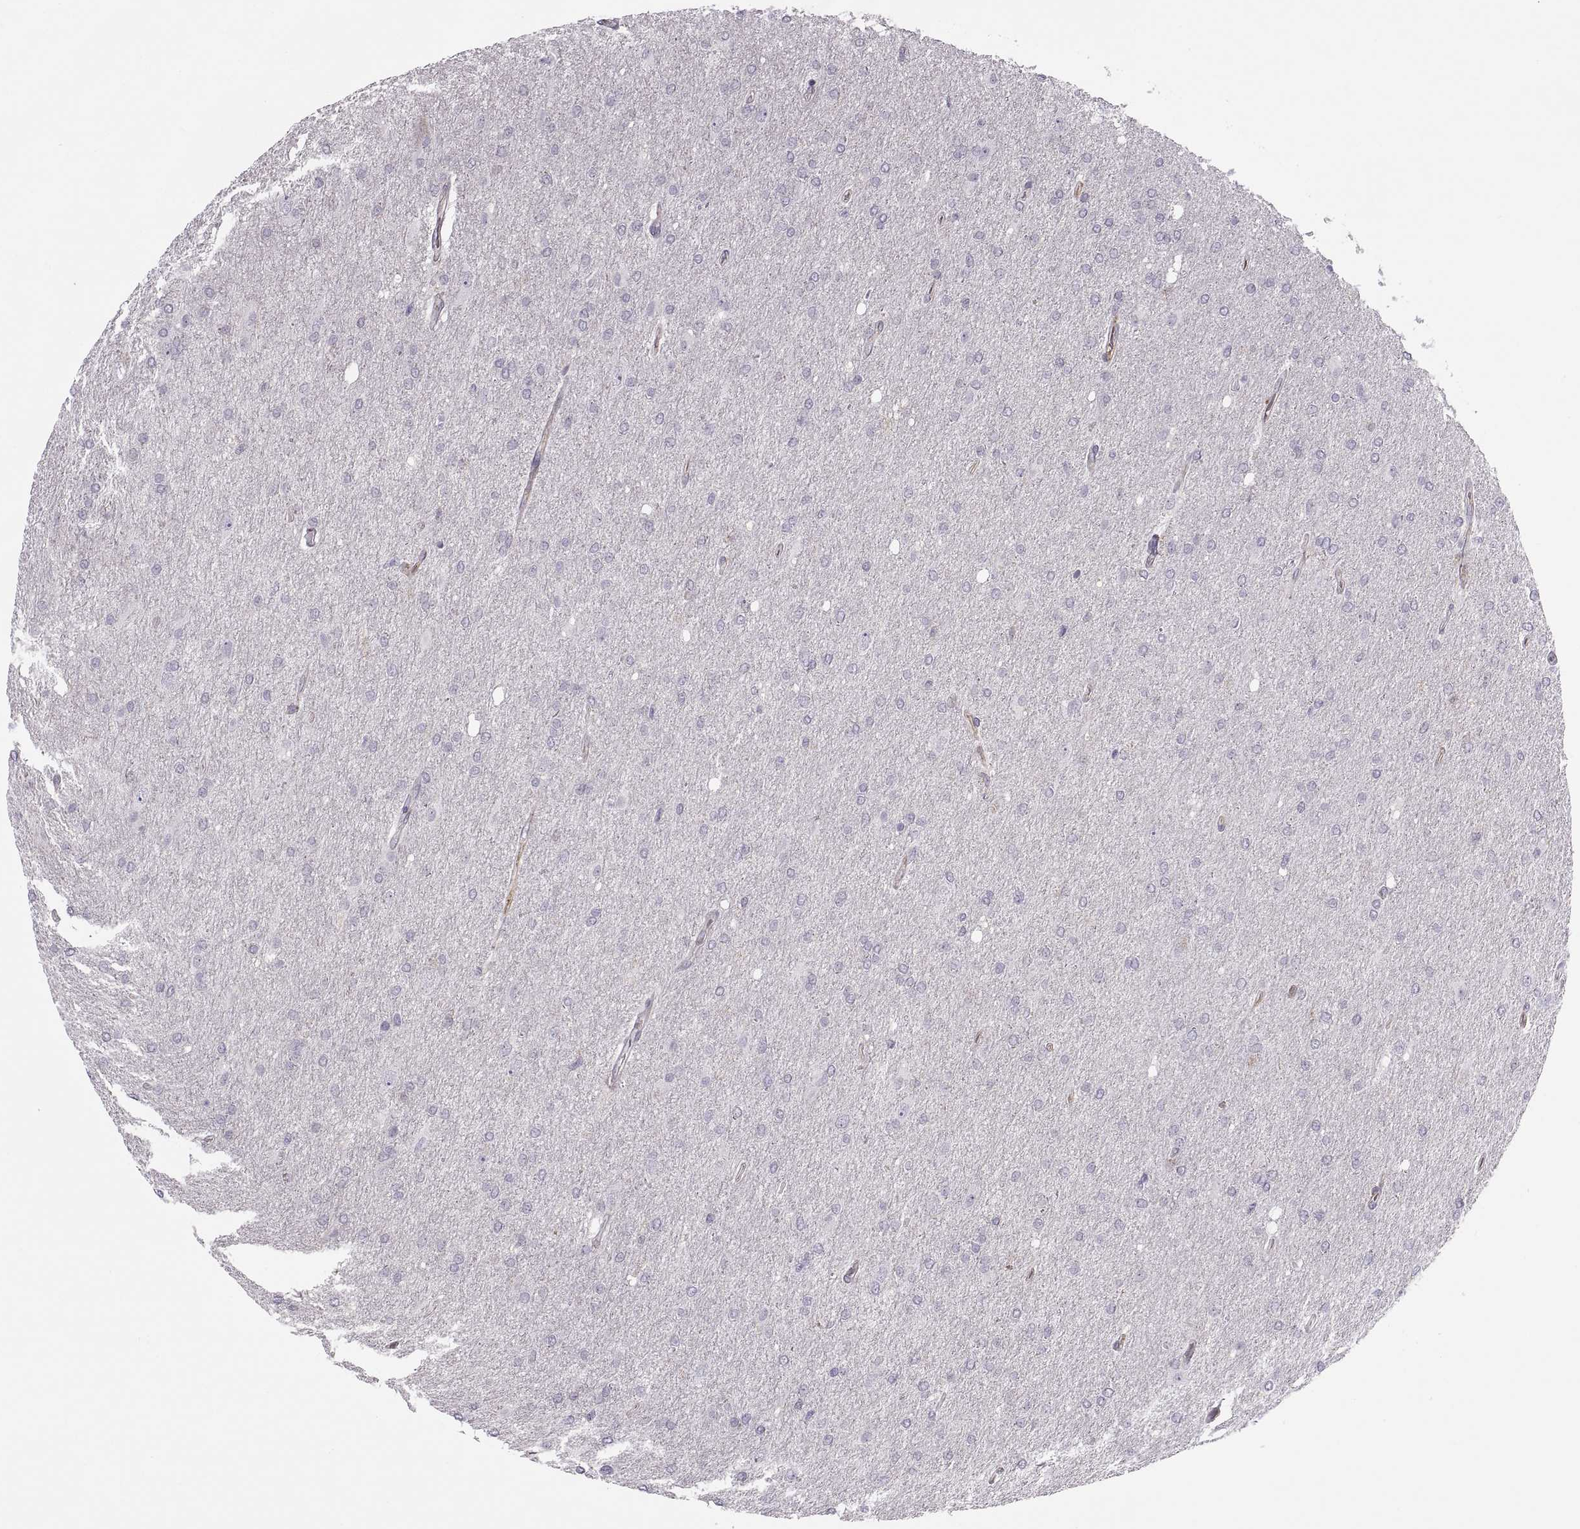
{"staining": {"intensity": "negative", "quantity": "none", "location": "none"}, "tissue": "glioma", "cell_type": "Tumor cells", "image_type": "cancer", "snomed": [{"axis": "morphology", "description": "Glioma, malignant, High grade"}, {"axis": "topography", "description": "Cerebral cortex"}], "caption": "Glioma stained for a protein using immunohistochemistry (IHC) exhibits no staining tumor cells.", "gene": "RALB", "patient": {"sex": "male", "age": 70}}